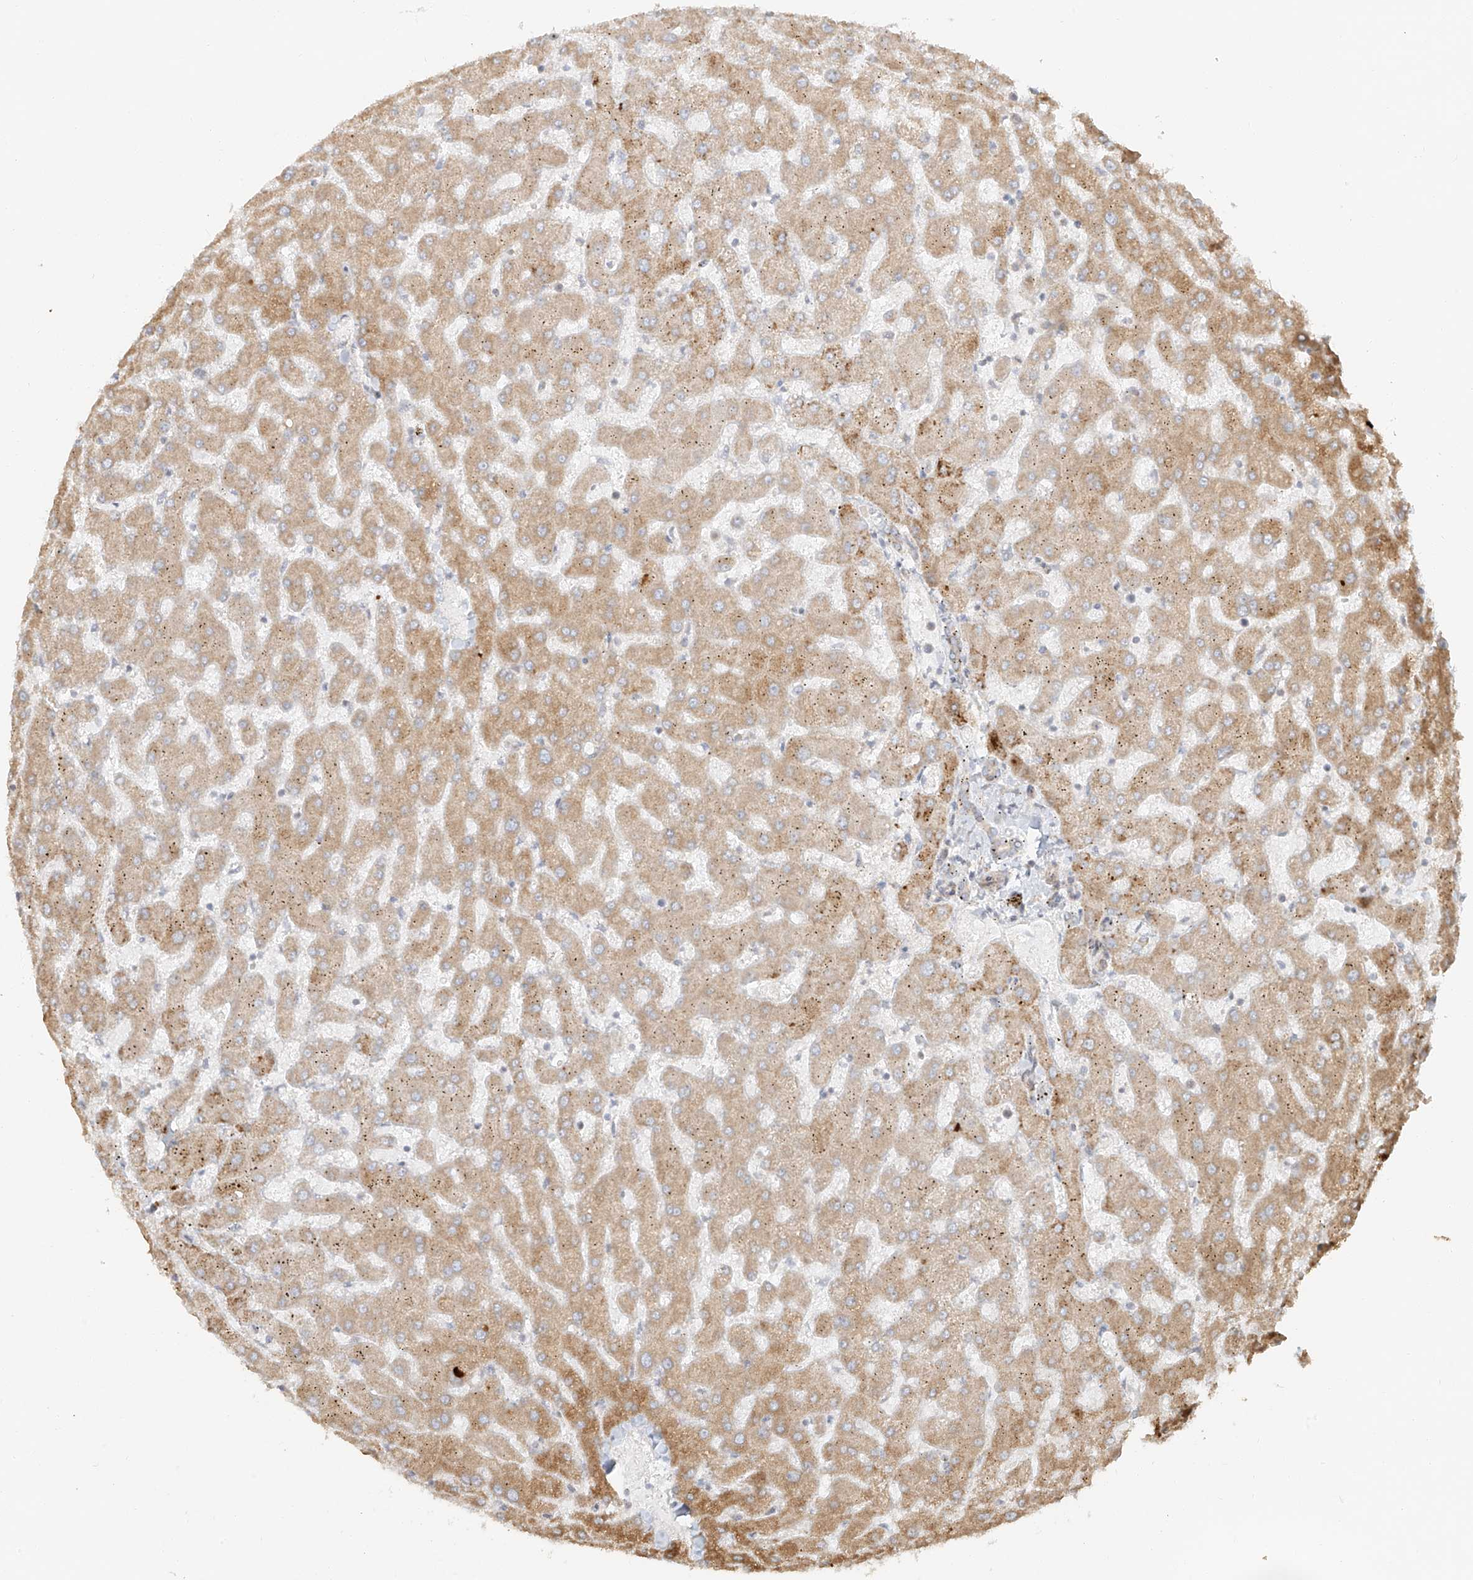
{"staining": {"intensity": "moderate", "quantity": "<25%", "location": "cytoplasmic/membranous"}, "tissue": "liver", "cell_type": "Cholangiocytes", "image_type": "normal", "snomed": [{"axis": "morphology", "description": "Normal tissue, NOS"}, {"axis": "topography", "description": "Liver"}], "caption": "Immunohistochemistry (IHC) (DAB (3,3'-diaminobenzidine)) staining of normal human liver exhibits moderate cytoplasmic/membranous protein positivity in about <25% of cholangiocytes. The staining was performed using DAB to visualize the protein expression in brown, while the nuclei were stained in blue with hematoxylin (Magnification: 20x).", "gene": "MIPEP", "patient": {"sex": "female", "age": 63}}